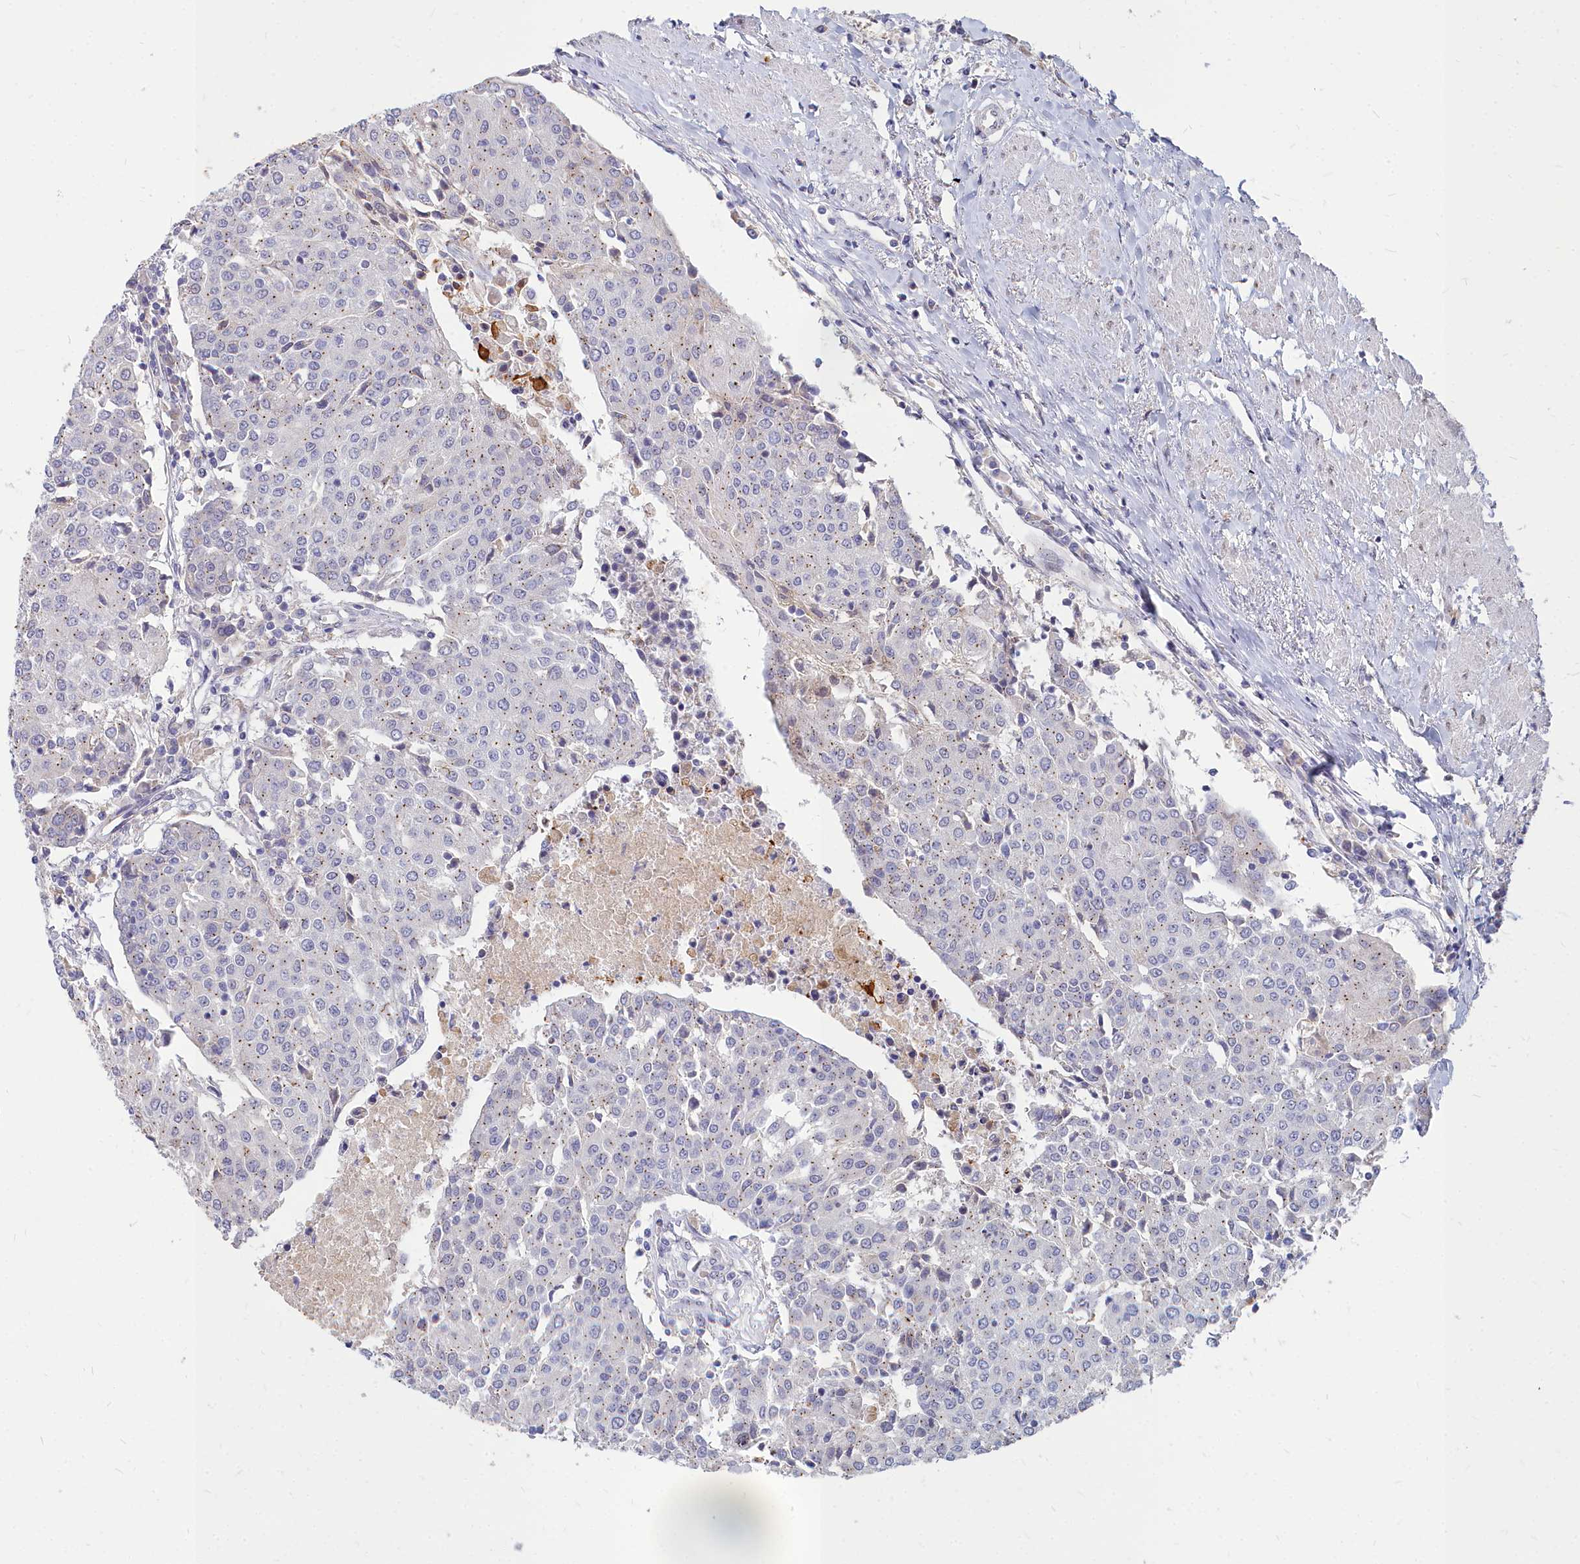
{"staining": {"intensity": "weak", "quantity": "25%-75%", "location": "cytoplasmic/membranous"}, "tissue": "urothelial cancer", "cell_type": "Tumor cells", "image_type": "cancer", "snomed": [{"axis": "morphology", "description": "Urothelial carcinoma, High grade"}, {"axis": "topography", "description": "Urinary bladder"}], "caption": "High-magnification brightfield microscopy of high-grade urothelial carcinoma stained with DAB (brown) and counterstained with hematoxylin (blue). tumor cells exhibit weak cytoplasmic/membranous positivity is present in approximately25%-75% of cells. (DAB (3,3'-diaminobenzidine) = brown stain, brightfield microscopy at high magnification).", "gene": "NOXA1", "patient": {"sex": "female", "age": 85}}